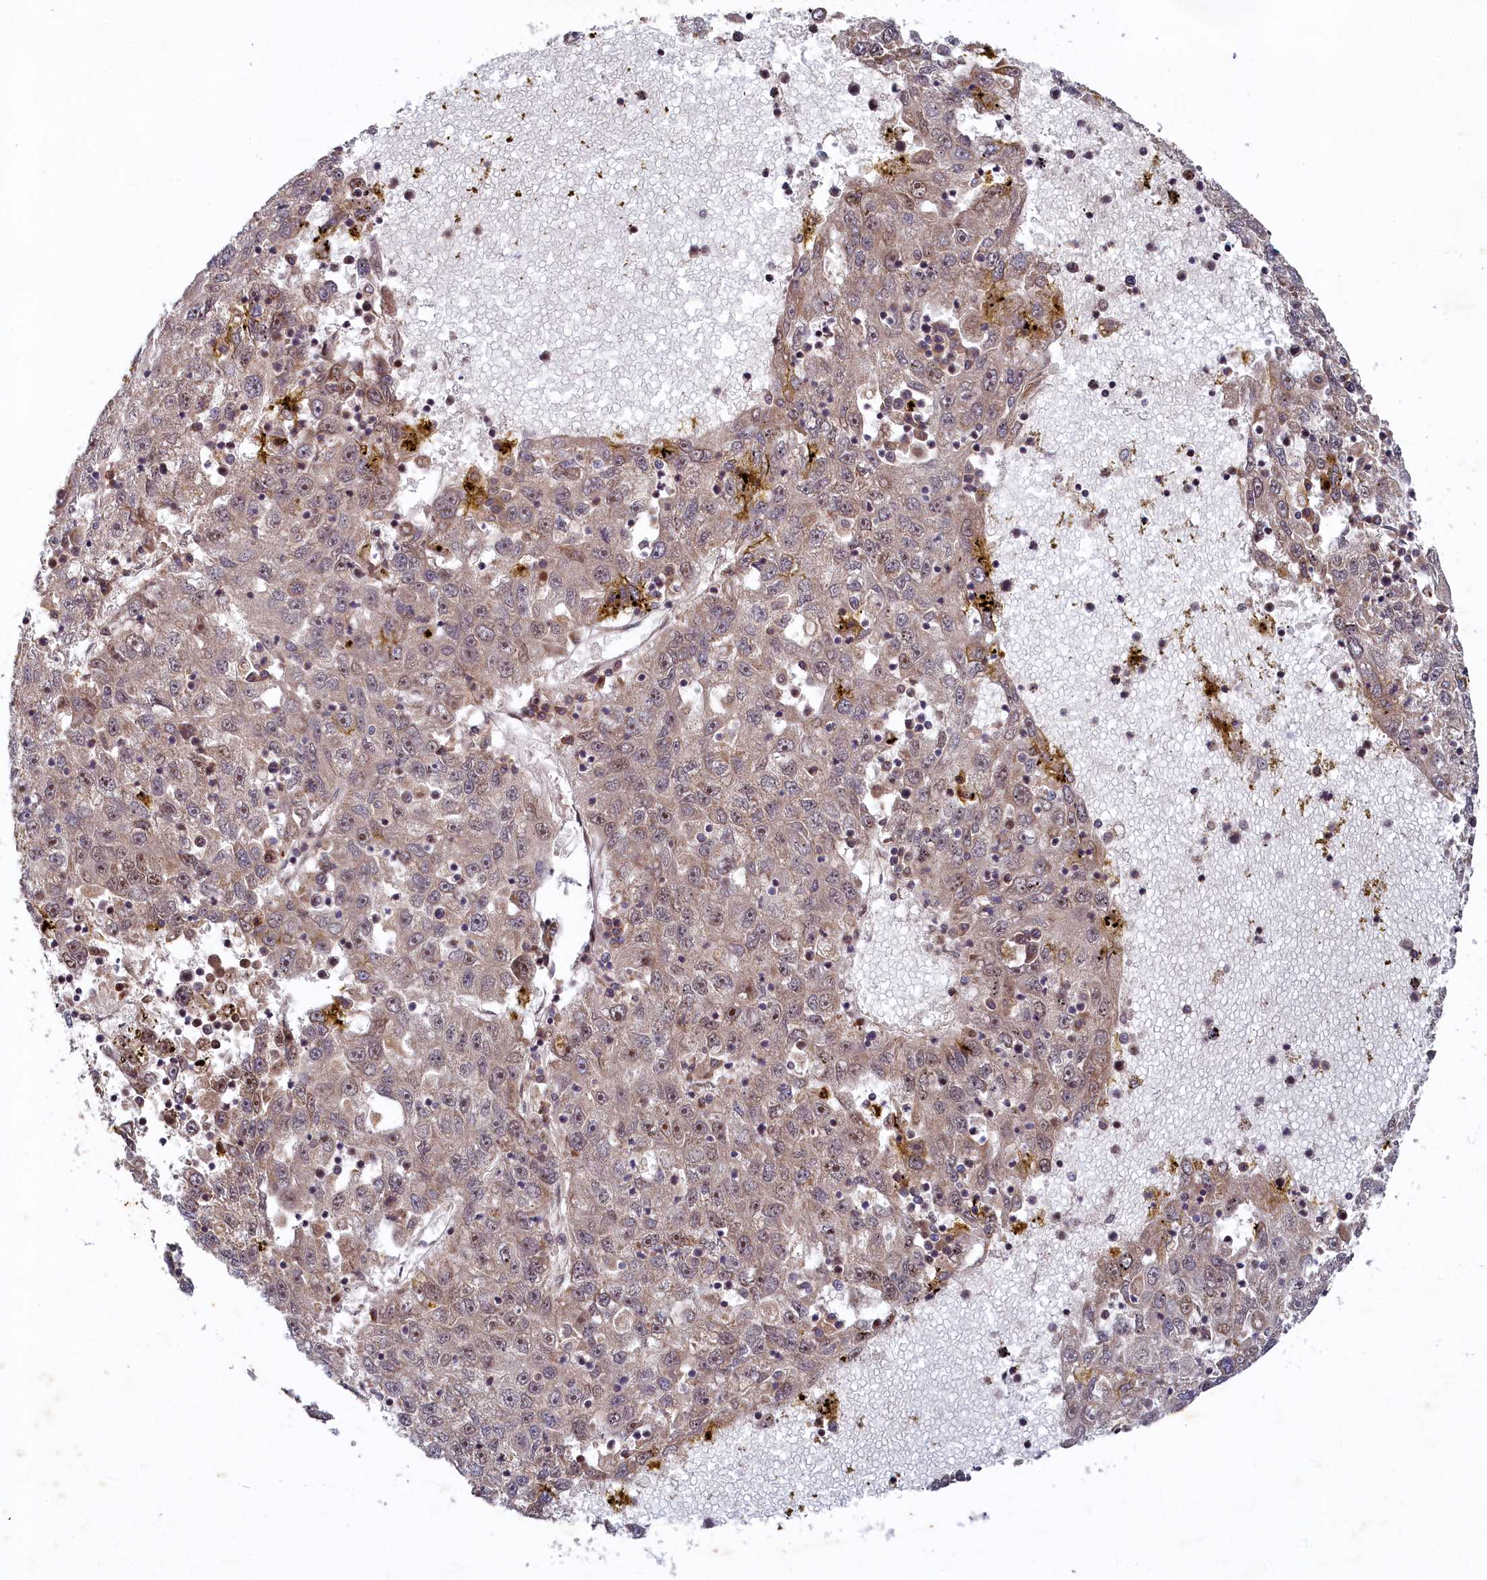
{"staining": {"intensity": "weak", "quantity": ">75%", "location": "cytoplasmic/membranous"}, "tissue": "liver cancer", "cell_type": "Tumor cells", "image_type": "cancer", "snomed": [{"axis": "morphology", "description": "Carcinoma, Hepatocellular, NOS"}, {"axis": "topography", "description": "Liver"}], "caption": "A brown stain highlights weak cytoplasmic/membranous expression of a protein in human hepatocellular carcinoma (liver) tumor cells.", "gene": "CEP20", "patient": {"sex": "male", "age": 49}}